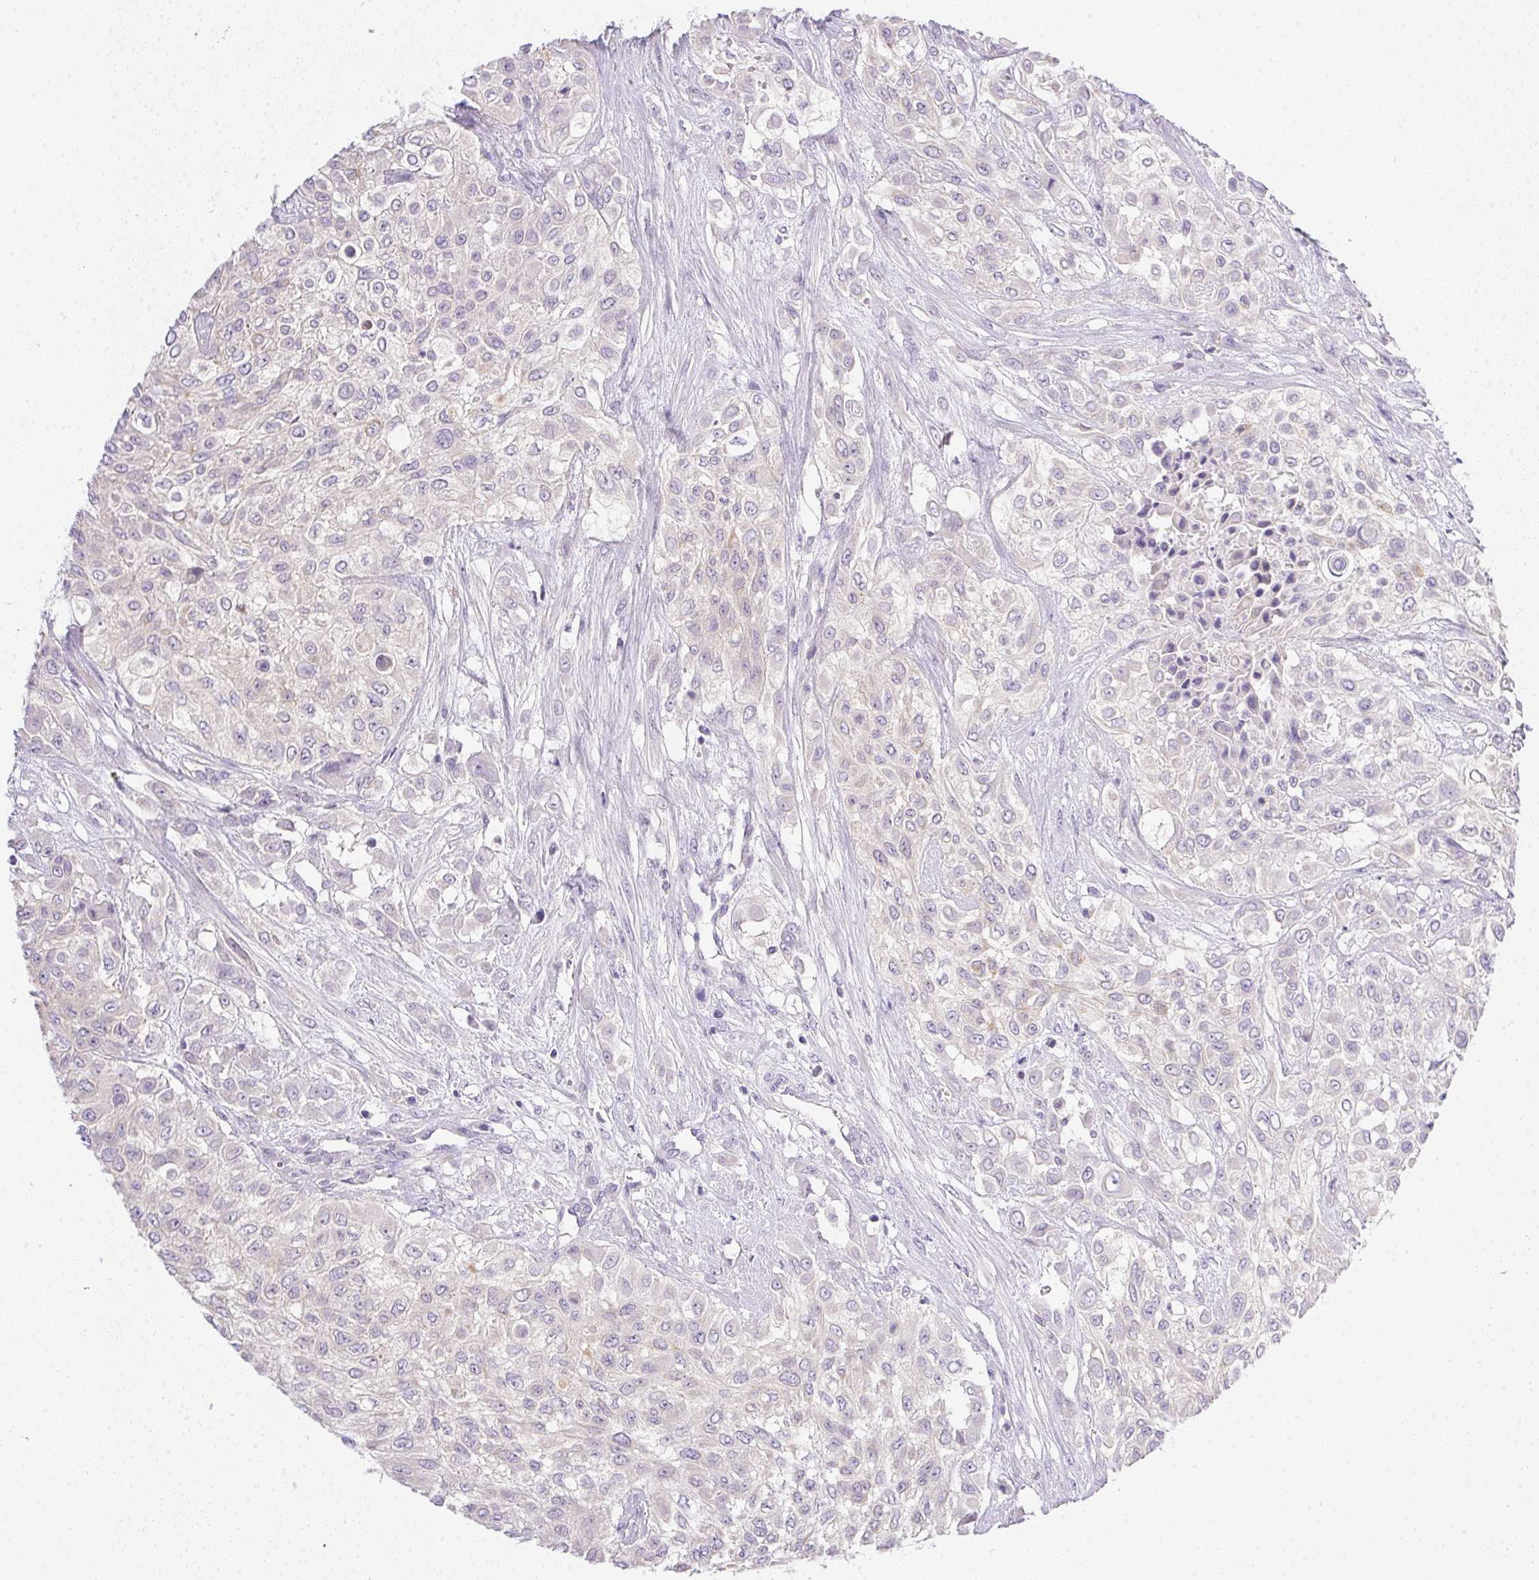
{"staining": {"intensity": "negative", "quantity": "none", "location": "none"}, "tissue": "urothelial cancer", "cell_type": "Tumor cells", "image_type": "cancer", "snomed": [{"axis": "morphology", "description": "Urothelial carcinoma, High grade"}, {"axis": "topography", "description": "Urinary bladder"}], "caption": "Immunohistochemistry (IHC) photomicrograph of neoplastic tissue: human urothelial carcinoma (high-grade) stained with DAB (3,3'-diaminobenzidine) reveals no significant protein expression in tumor cells.", "gene": "SLC17A7", "patient": {"sex": "male", "age": 57}}